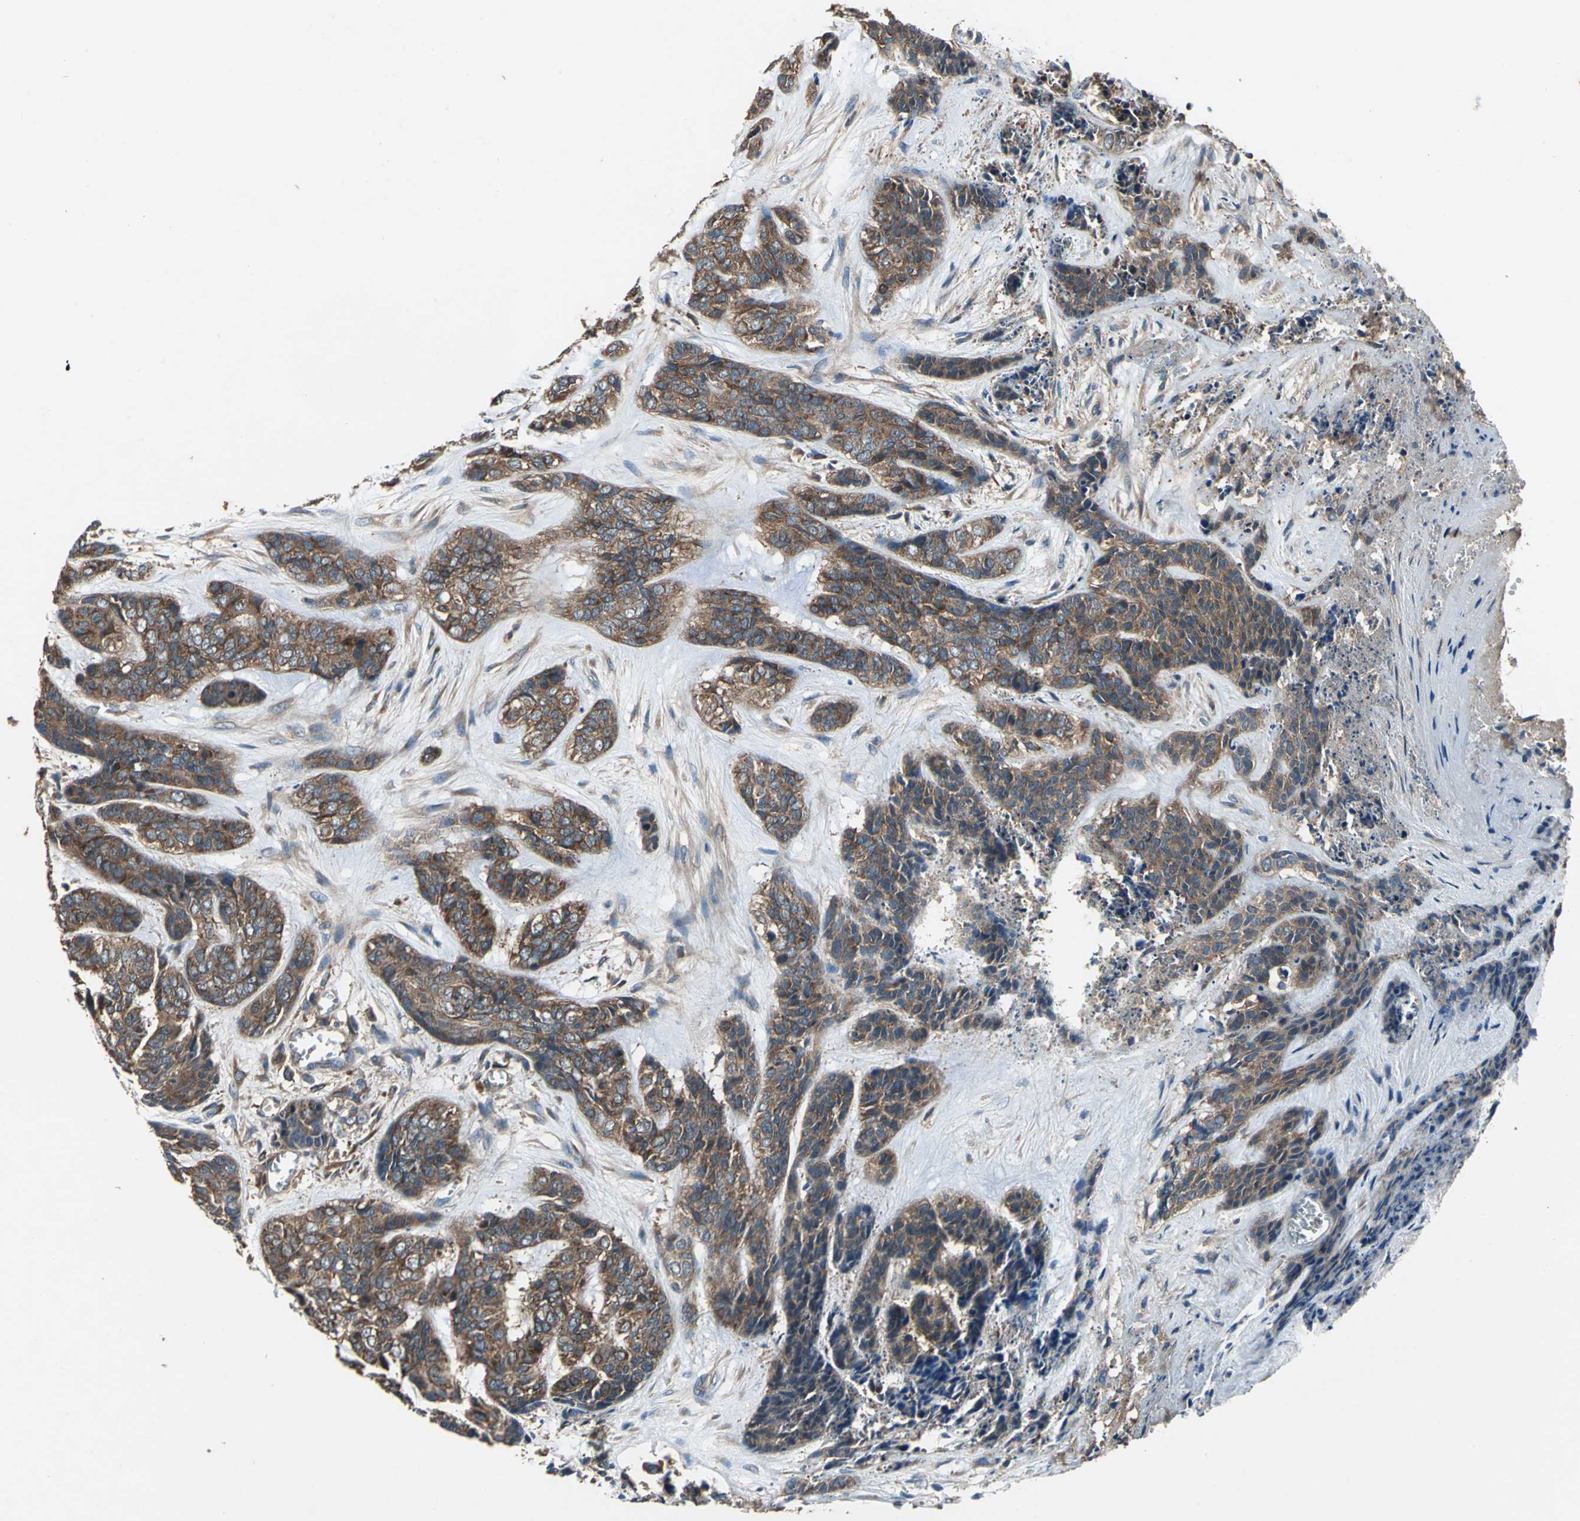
{"staining": {"intensity": "strong", "quantity": ">75%", "location": "cytoplasmic/membranous"}, "tissue": "skin cancer", "cell_type": "Tumor cells", "image_type": "cancer", "snomed": [{"axis": "morphology", "description": "Basal cell carcinoma"}, {"axis": "topography", "description": "Skin"}], "caption": "Protein staining shows strong cytoplasmic/membranous expression in about >75% of tumor cells in skin basal cell carcinoma. The staining was performed using DAB, with brown indicating positive protein expression. Nuclei are stained blue with hematoxylin.", "gene": "CAPN1", "patient": {"sex": "female", "age": 64}}